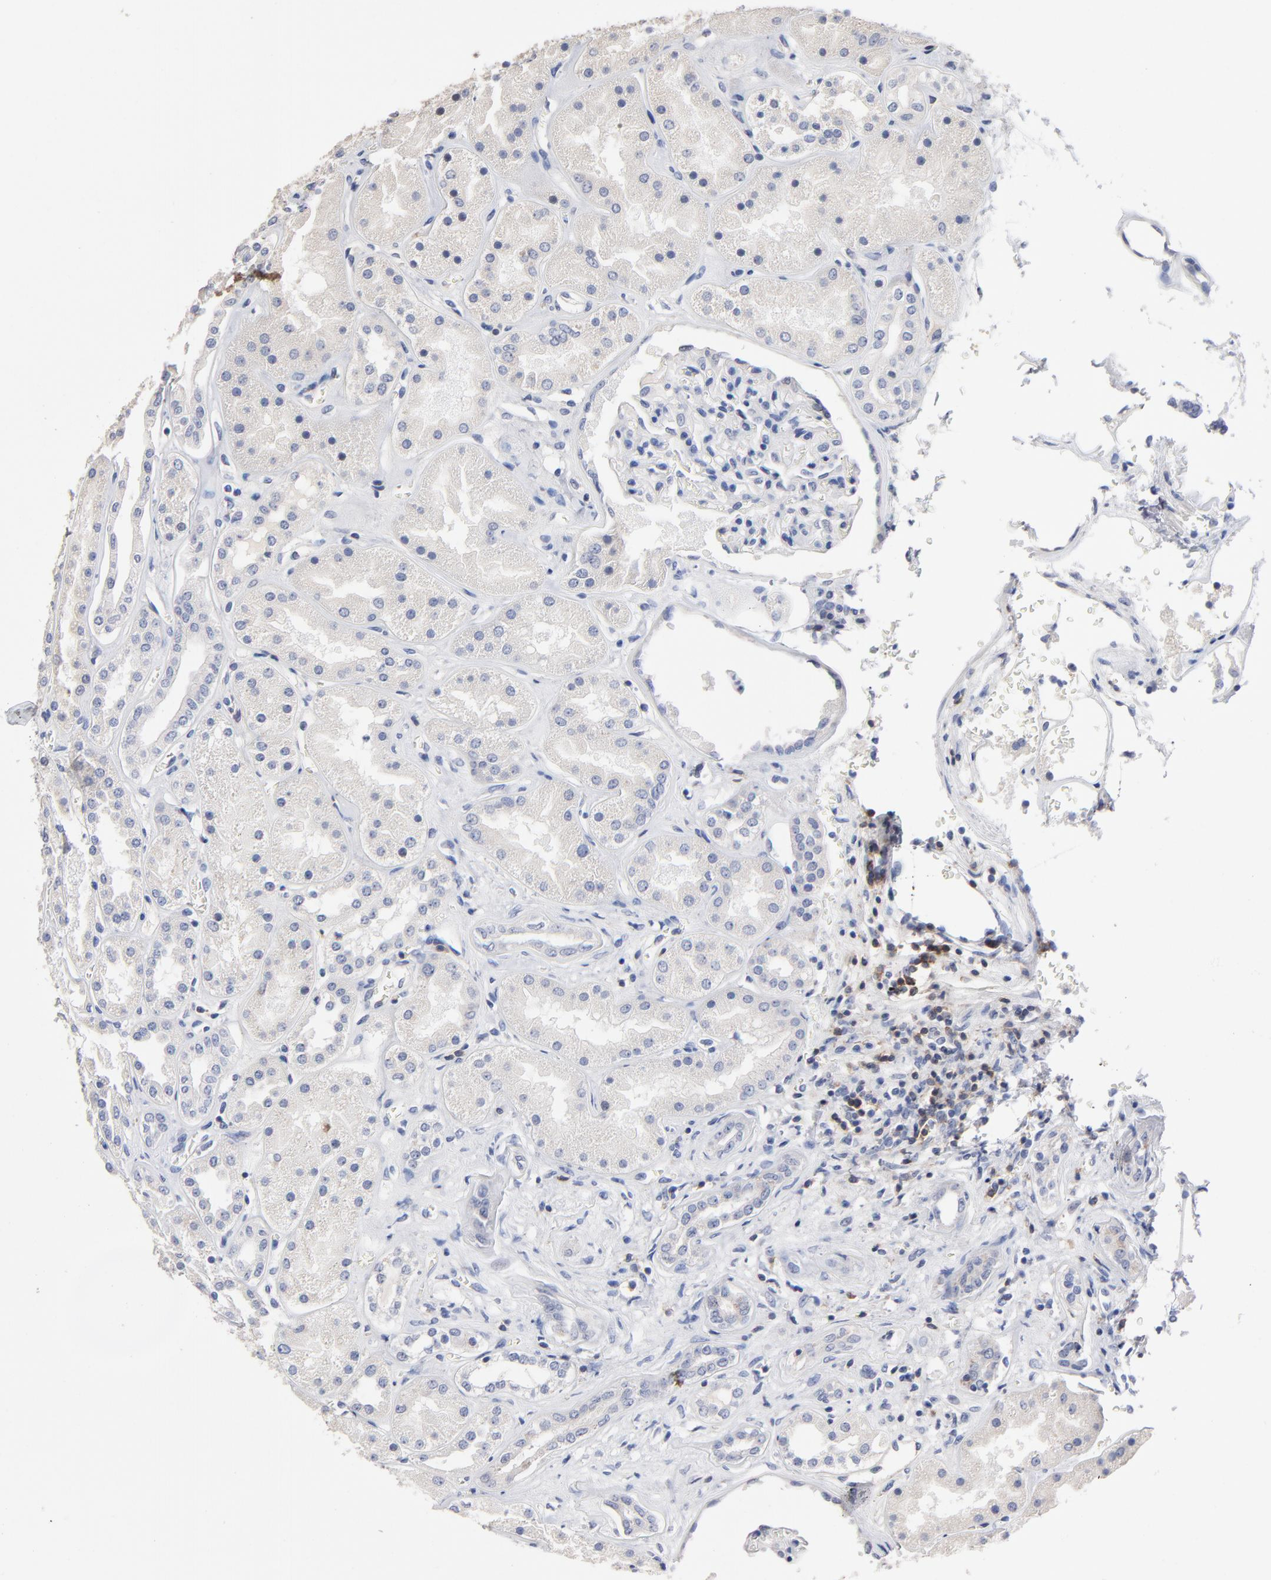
{"staining": {"intensity": "negative", "quantity": "none", "location": "none"}, "tissue": "kidney", "cell_type": "Cells in glomeruli", "image_type": "normal", "snomed": [{"axis": "morphology", "description": "Normal tissue, NOS"}, {"axis": "topography", "description": "Kidney"}], "caption": "This is an immunohistochemistry (IHC) histopathology image of unremarkable kidney. There is no staining in cells in glomeruli.", "gene": "TRAT1", "patient": {"sex": "male", "age": 28}}